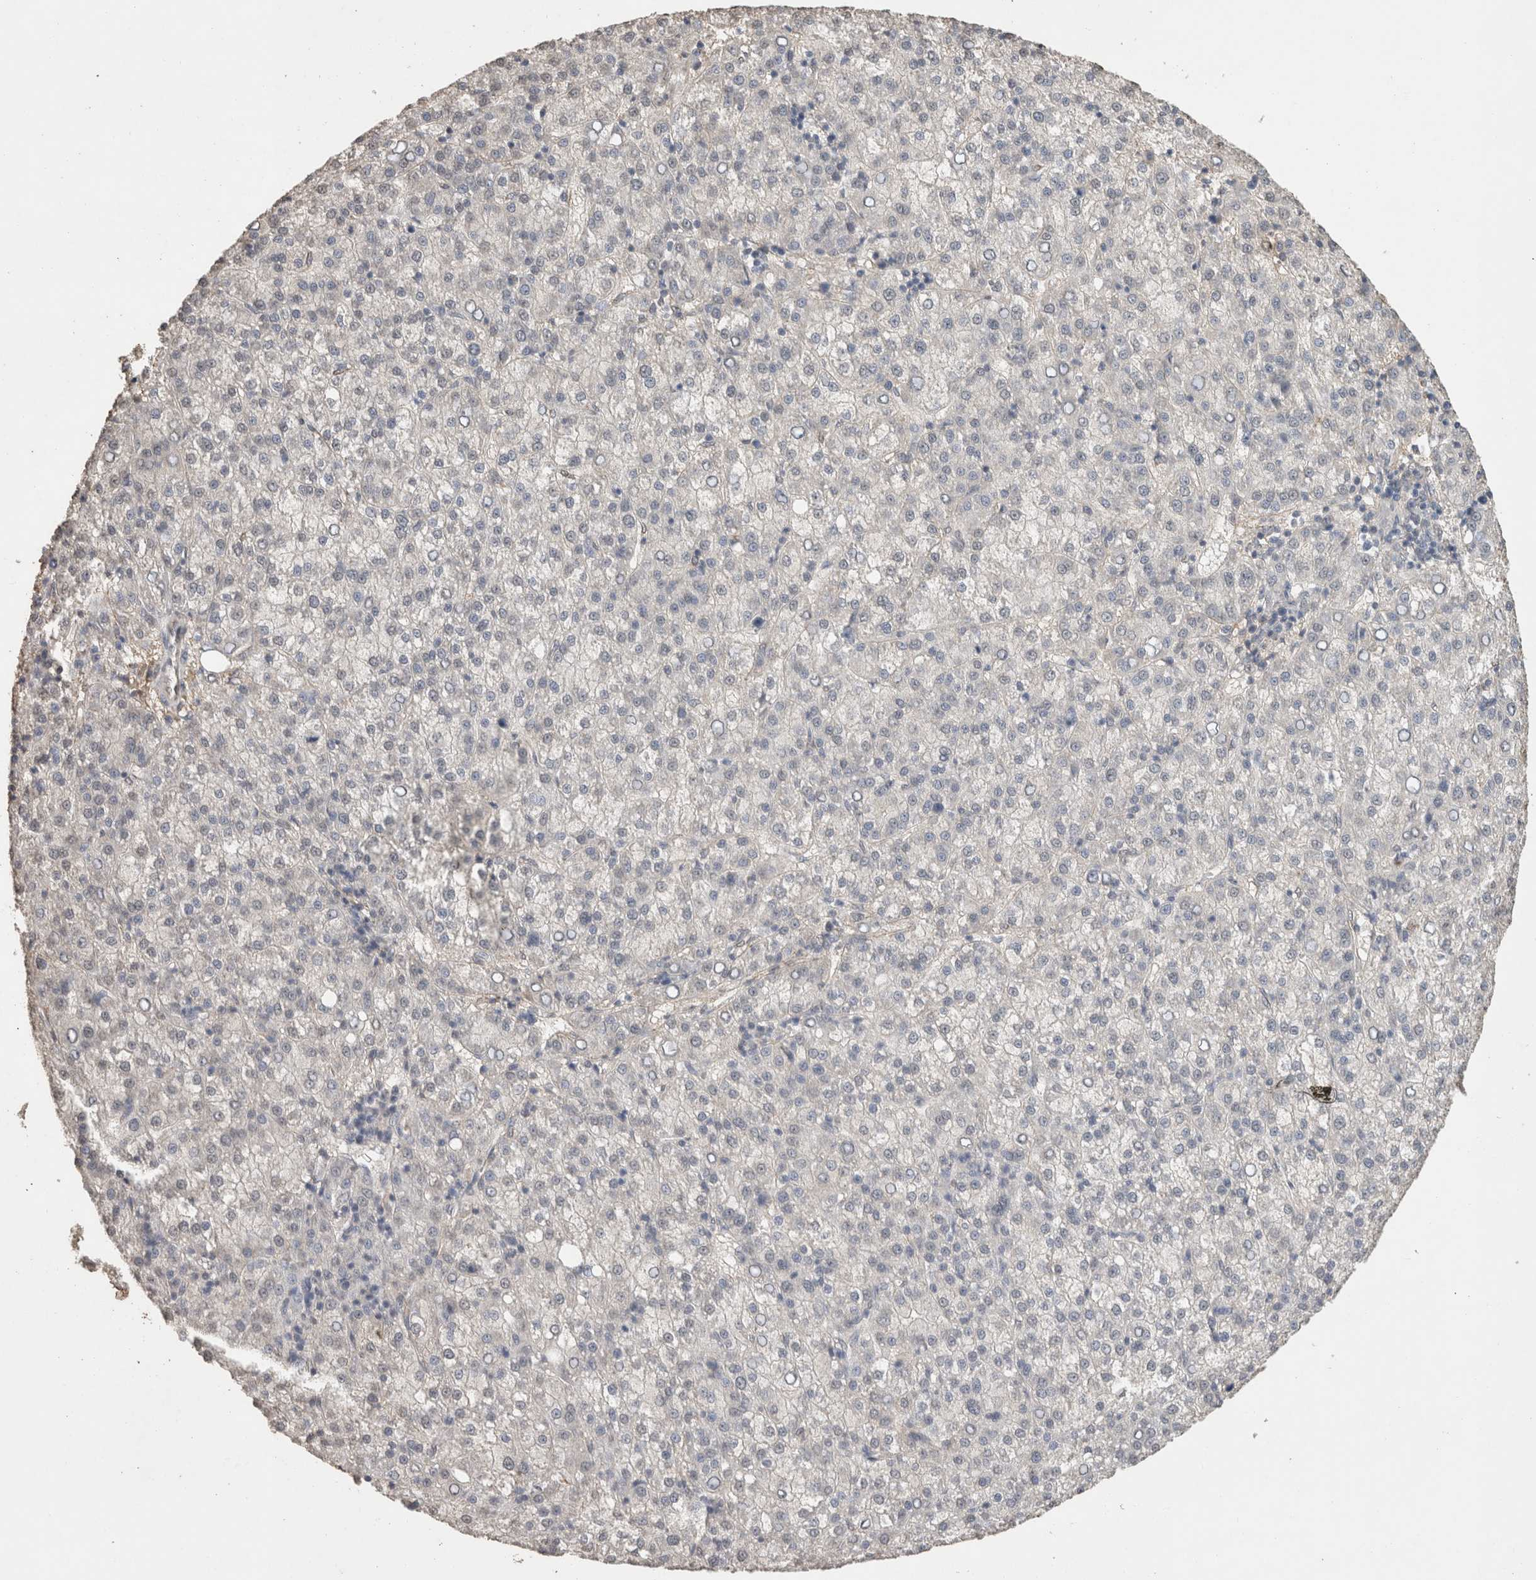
{"staining": {"intensity": "negative", "quantity": "none", "location": "none"}, "tissue": "liver cancer", "cell_type": "Tumor cells", "image_type": "cancer", "snomed": [{"axis": "morphology", "description": "Carcinoma, Hepatocellular, NOS"}, {"axis": "topography", "description": "Liver"}], "caption": "High power microscopy photomicrograph of an IHC image of liver cancer, revealing no significant positivity in tumor cells.", "gene": "C1QTNF5", "patient": {"sex": "female", "age": 58}}